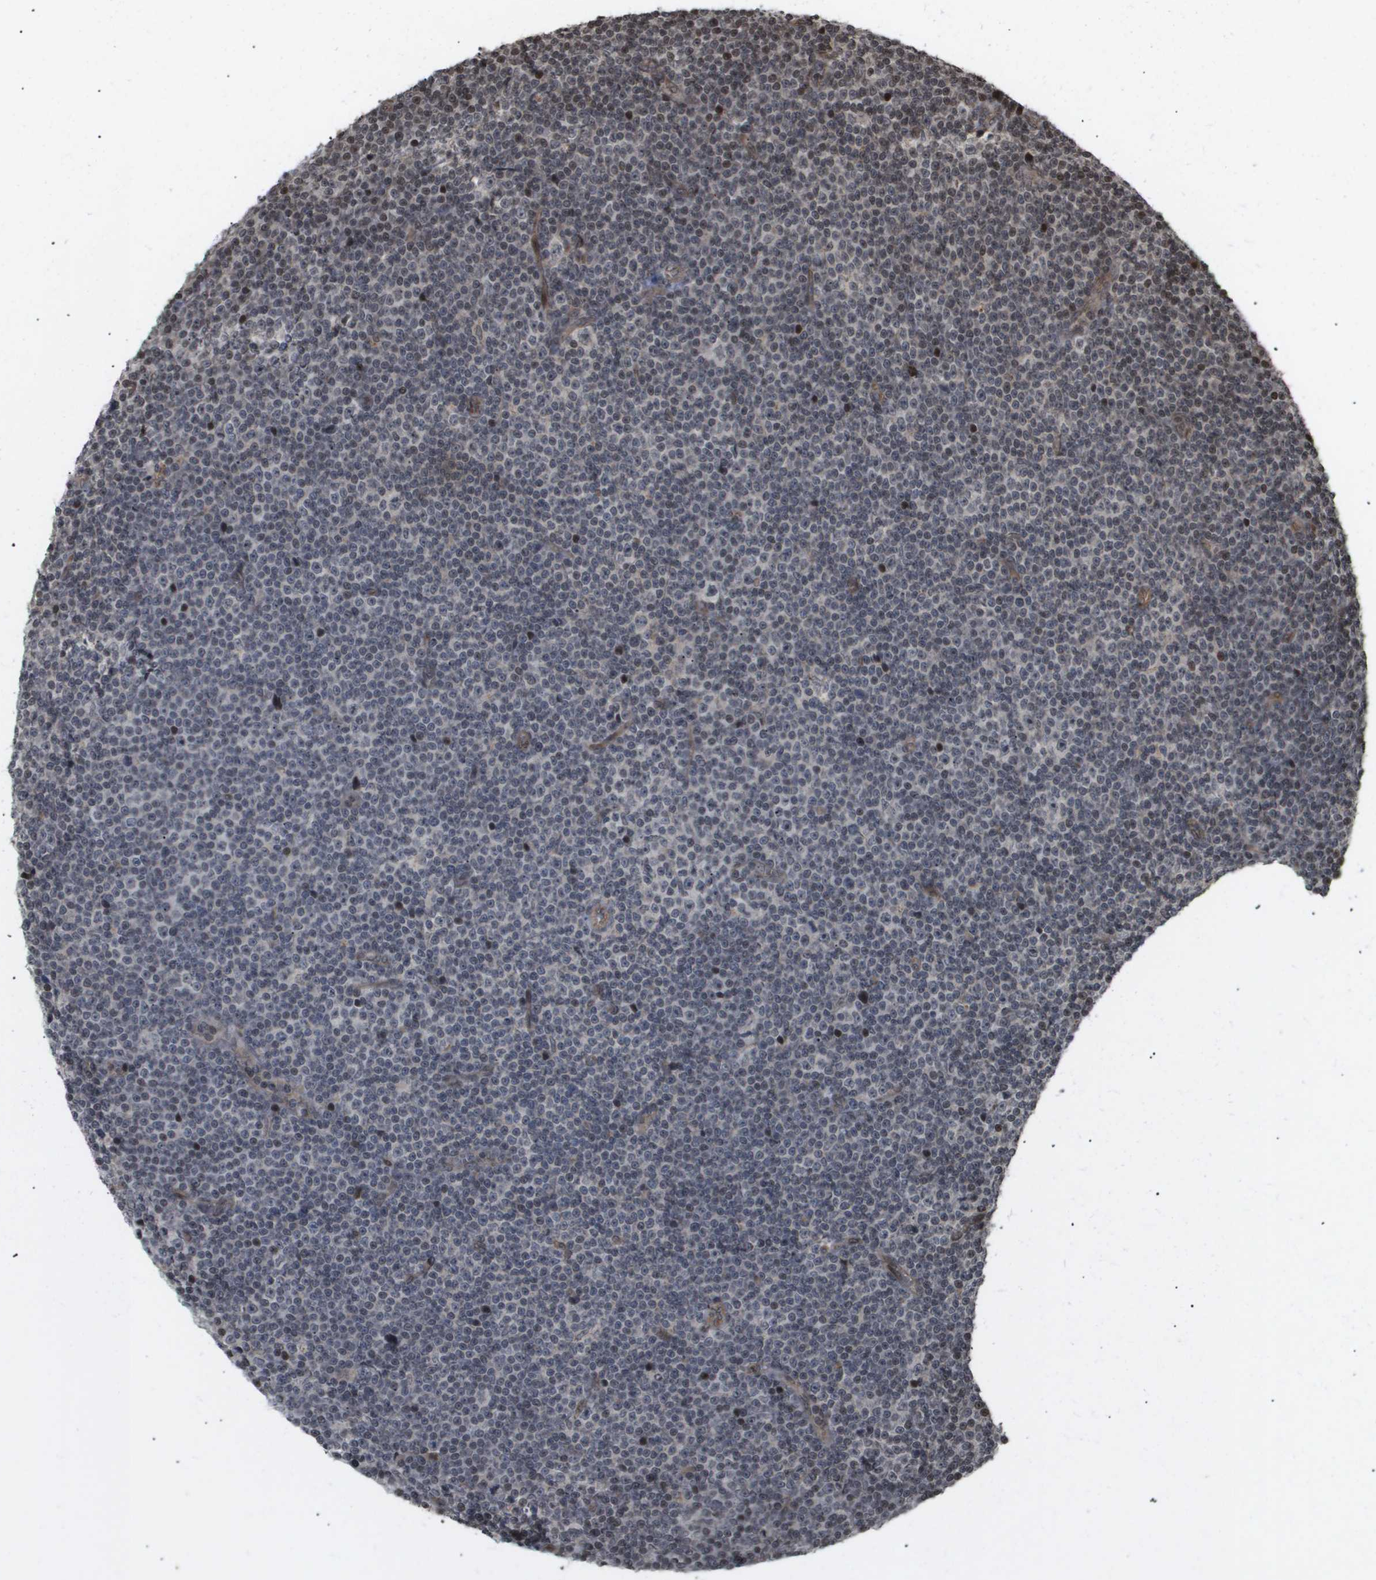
{"staining": {"intensity": "weak", "quantity": "<25%", "location": "nuclear"}, "tissue": "lymphoma", "cell_type": "Tumor cells", "image_type": "cancer", "snomed": [{"axis": "morphology", "description": "Malignant lymphoma, non-Hodgkin's type, Low grade"}, {"axis": "topography", "description": "Lymph node"}], "caption": "A high-resolution photomicrograph shows immunohistochemistry (IHC) staining of lymphoma, which demonstrates no significant positivity in tumor cells.", "gene": "HSPA6", "patient": {"sex": "female", "age": 67}}